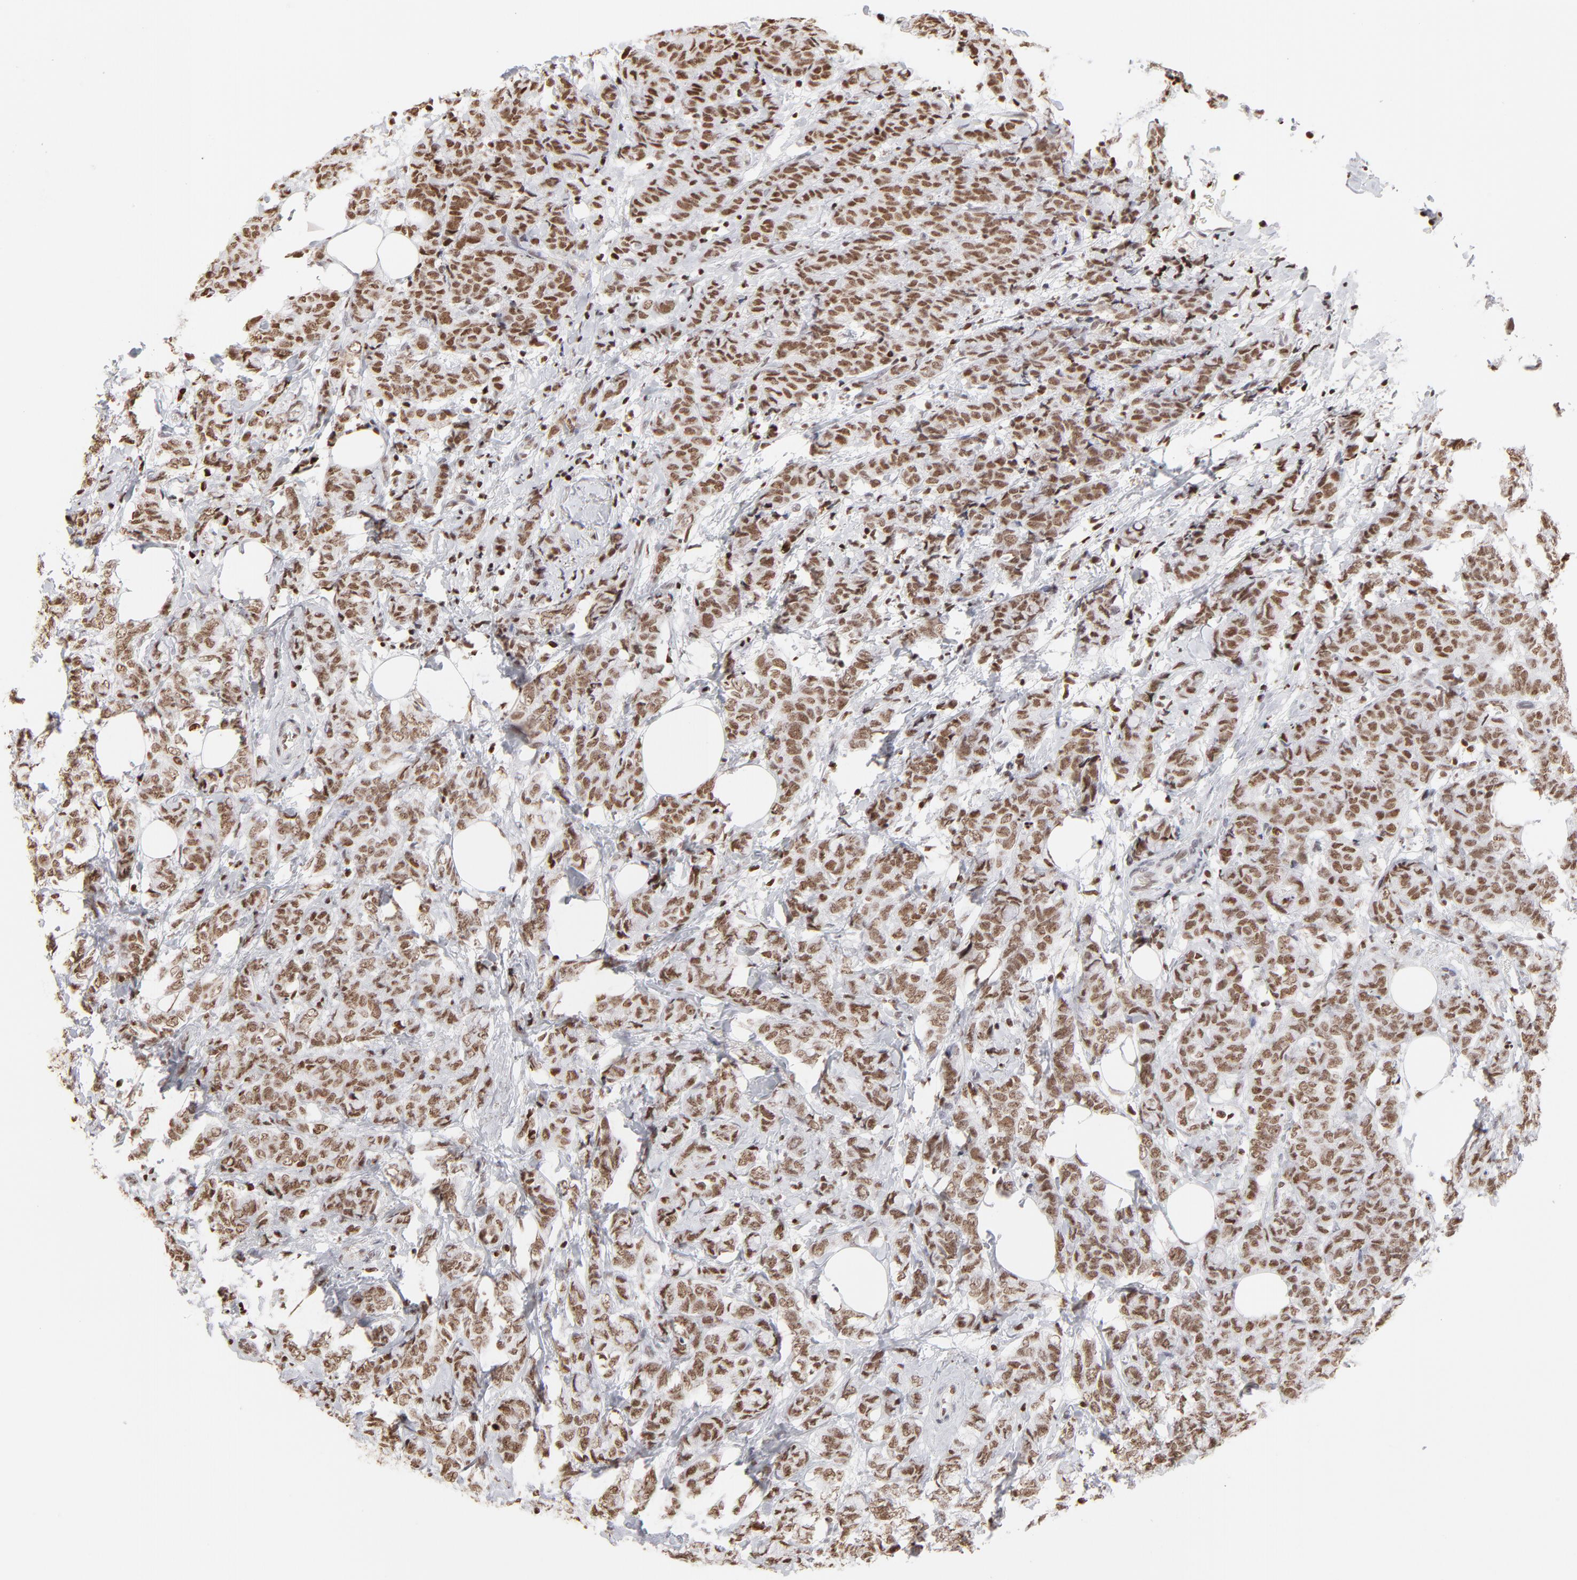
{"staining": {"intensity": "strong", "quantity": ">75%", "location": "nuclear"}, "tissue": "breast cancer", "cell_type": "Tumor cells", "image_type": "cancer", "snomed": [{"axis": "morphology", "description": "Lobular carcinoma"}, {"axis": "topography", "description": "Breast"}], "caption": "Immunohistochemical staining of human lobular carcinoma (breast) shows high levels of strong nuclear protein positivity in approximately >75% of tumor cells.", "gene": "PARP1", "patient": {"sex": "female", "age": 60}}